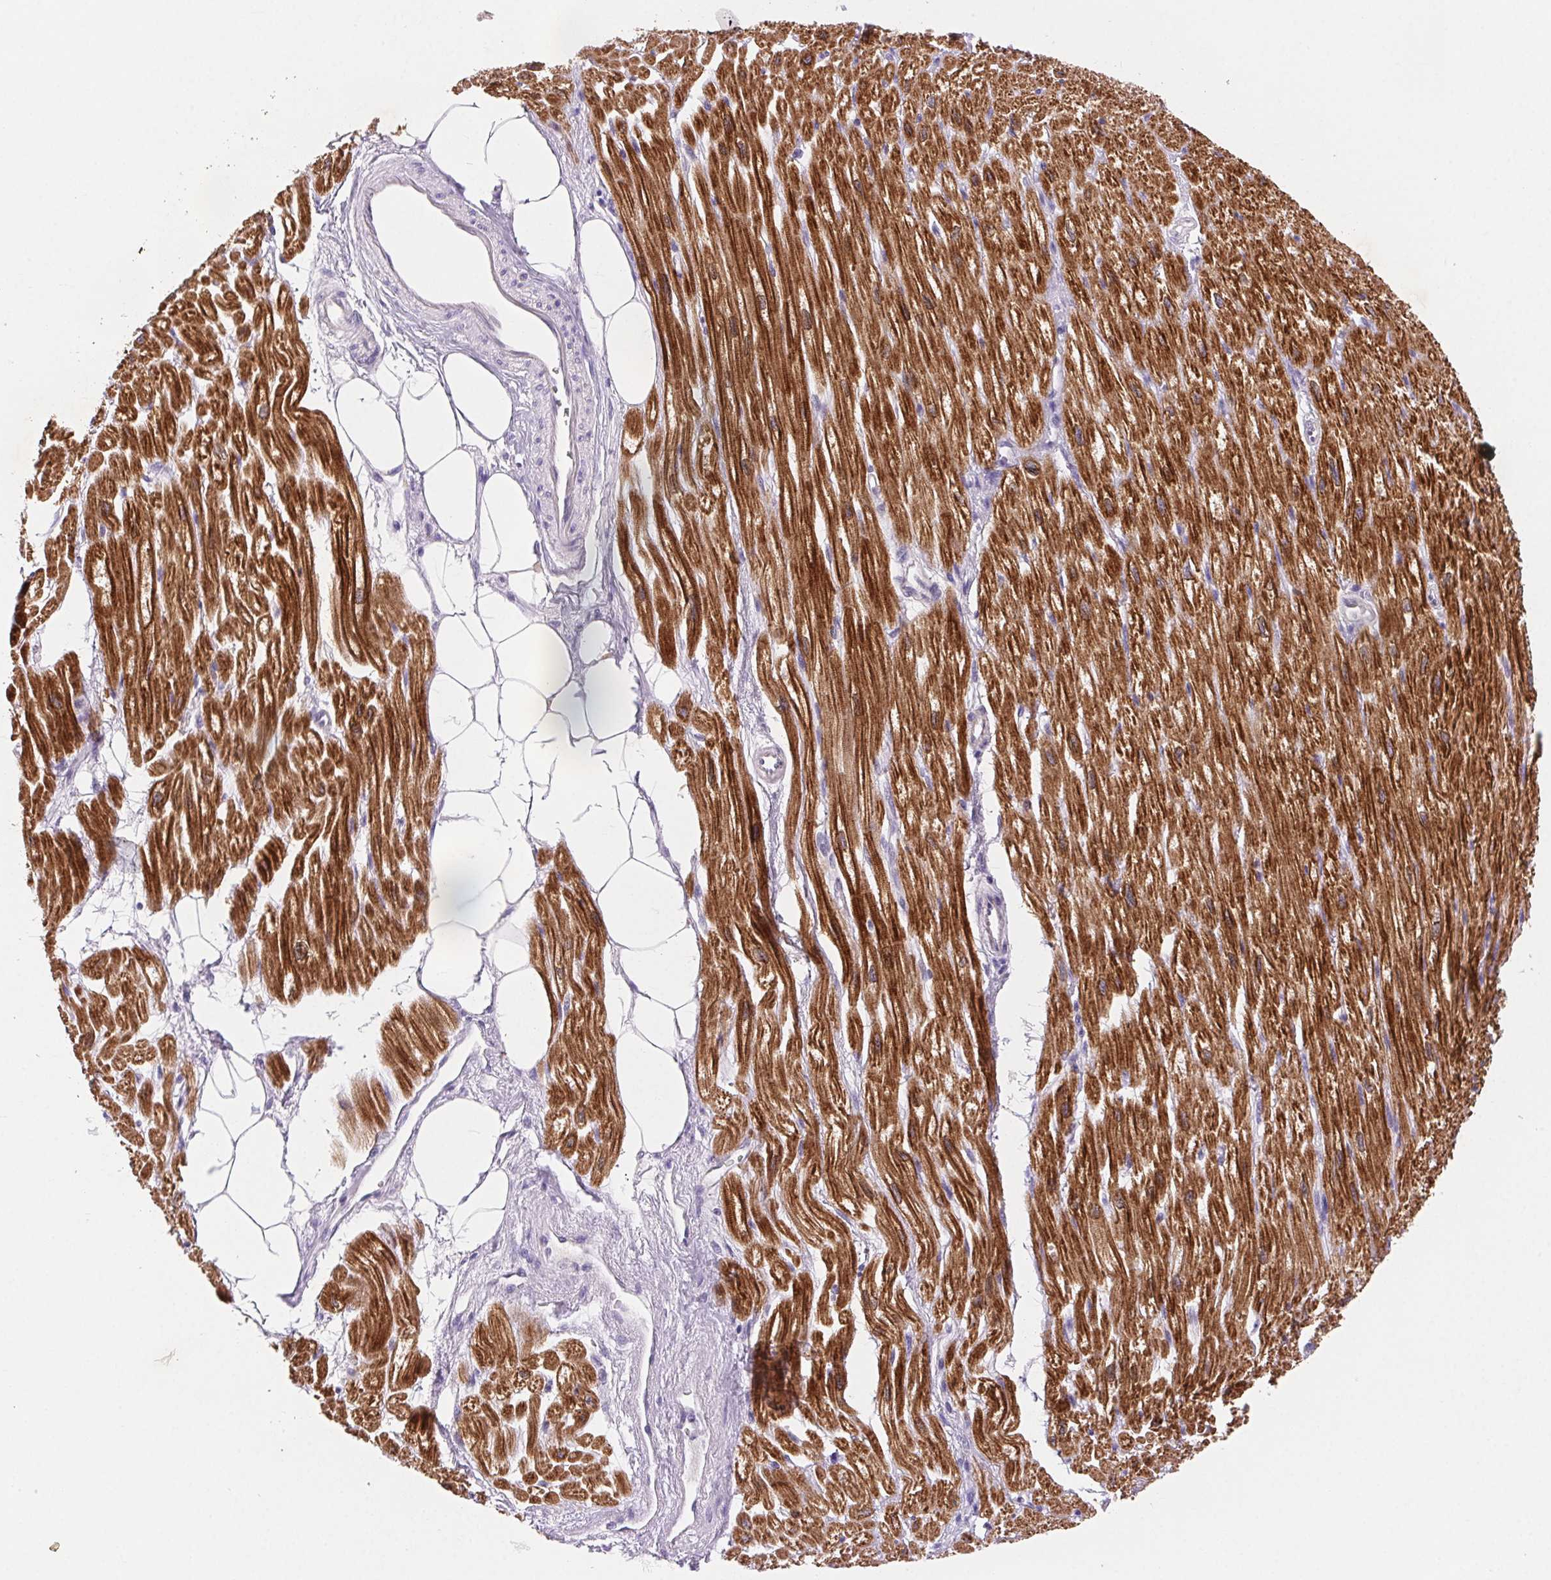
{"staining": {"intensity": "strong", "quantity": ">75%", "location": "cytoplasmic/membranous"}, "tissue": "heart muscle", "cell_type": "Cardiomyocytes", "image_type": "normal", "snomed": [{"axis": "morphology", "description": "Normal tissue, NOS"}, {"axis": "topography", "description": "Heart"}], "caption": "Protein staining of unremarkable heart muscle shows strong cytoplasmic/membranous staining in about >75% of cardiomyocytes.", "gene": "ARHGAP11B", "patient": {"sex": "female", "age": 62}}